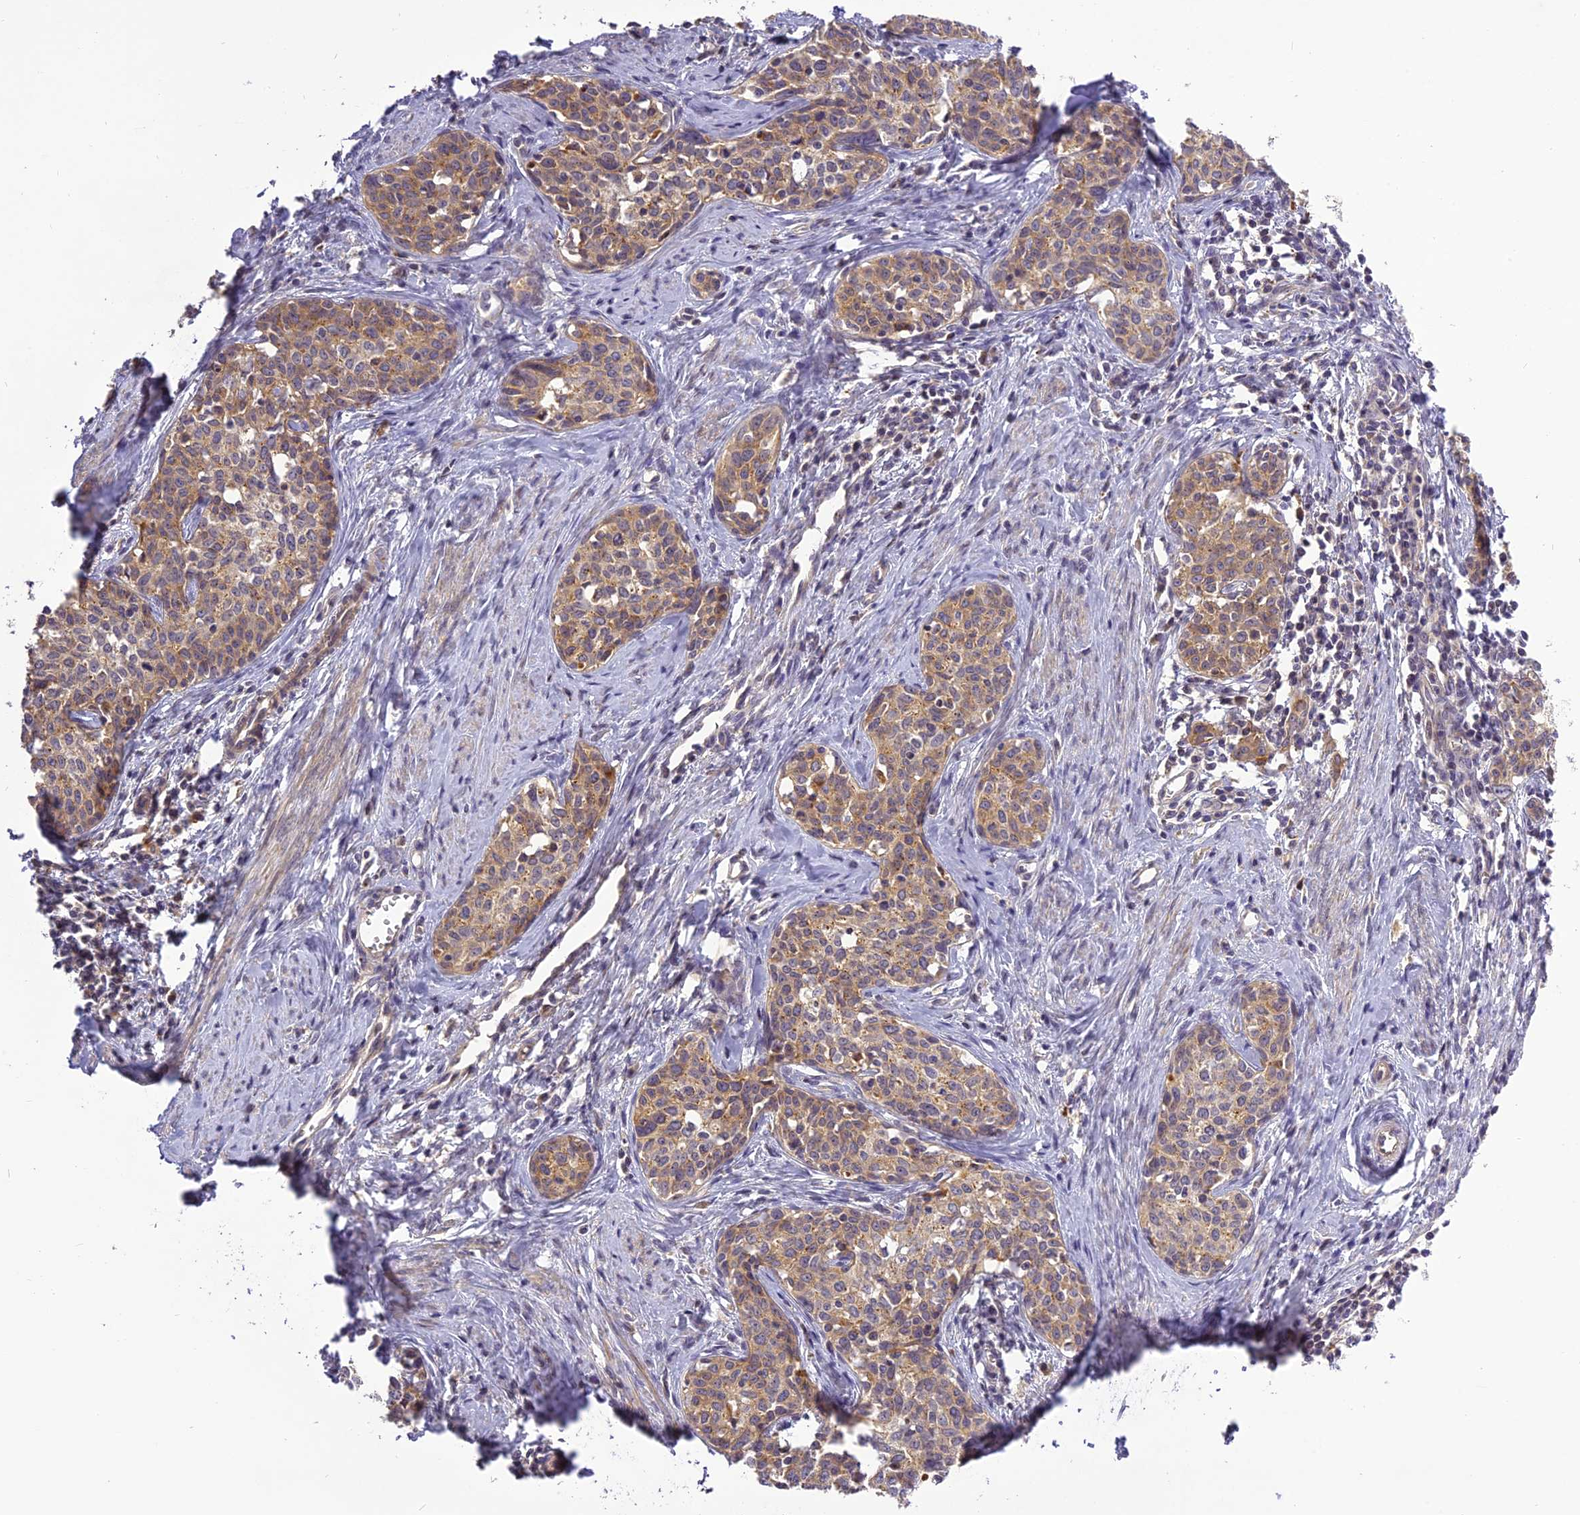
{"staining": {"intensity": "moderate", "quantity": ">75%", "location": "cytoplasmic/membranous"}, "tissue": "cervical cancer", "cell_type": "Tumor cells", "image_type": "cancer", "snomed": [{"axis": "morphology", "description": "Squamous cell carcinoma, NOS"}, {"axis": "topography", "description": "Cervix"}], "caption": "Immunohistochemistry (IHC) (DAB) staining of human cervical squamous cell carcinoma shows moderate cytoplasmic/membranous protein staining in approximately >75% of tumor cells.", "gene": "FNIP2", "patient": {"sex": "female", "age": 52}}